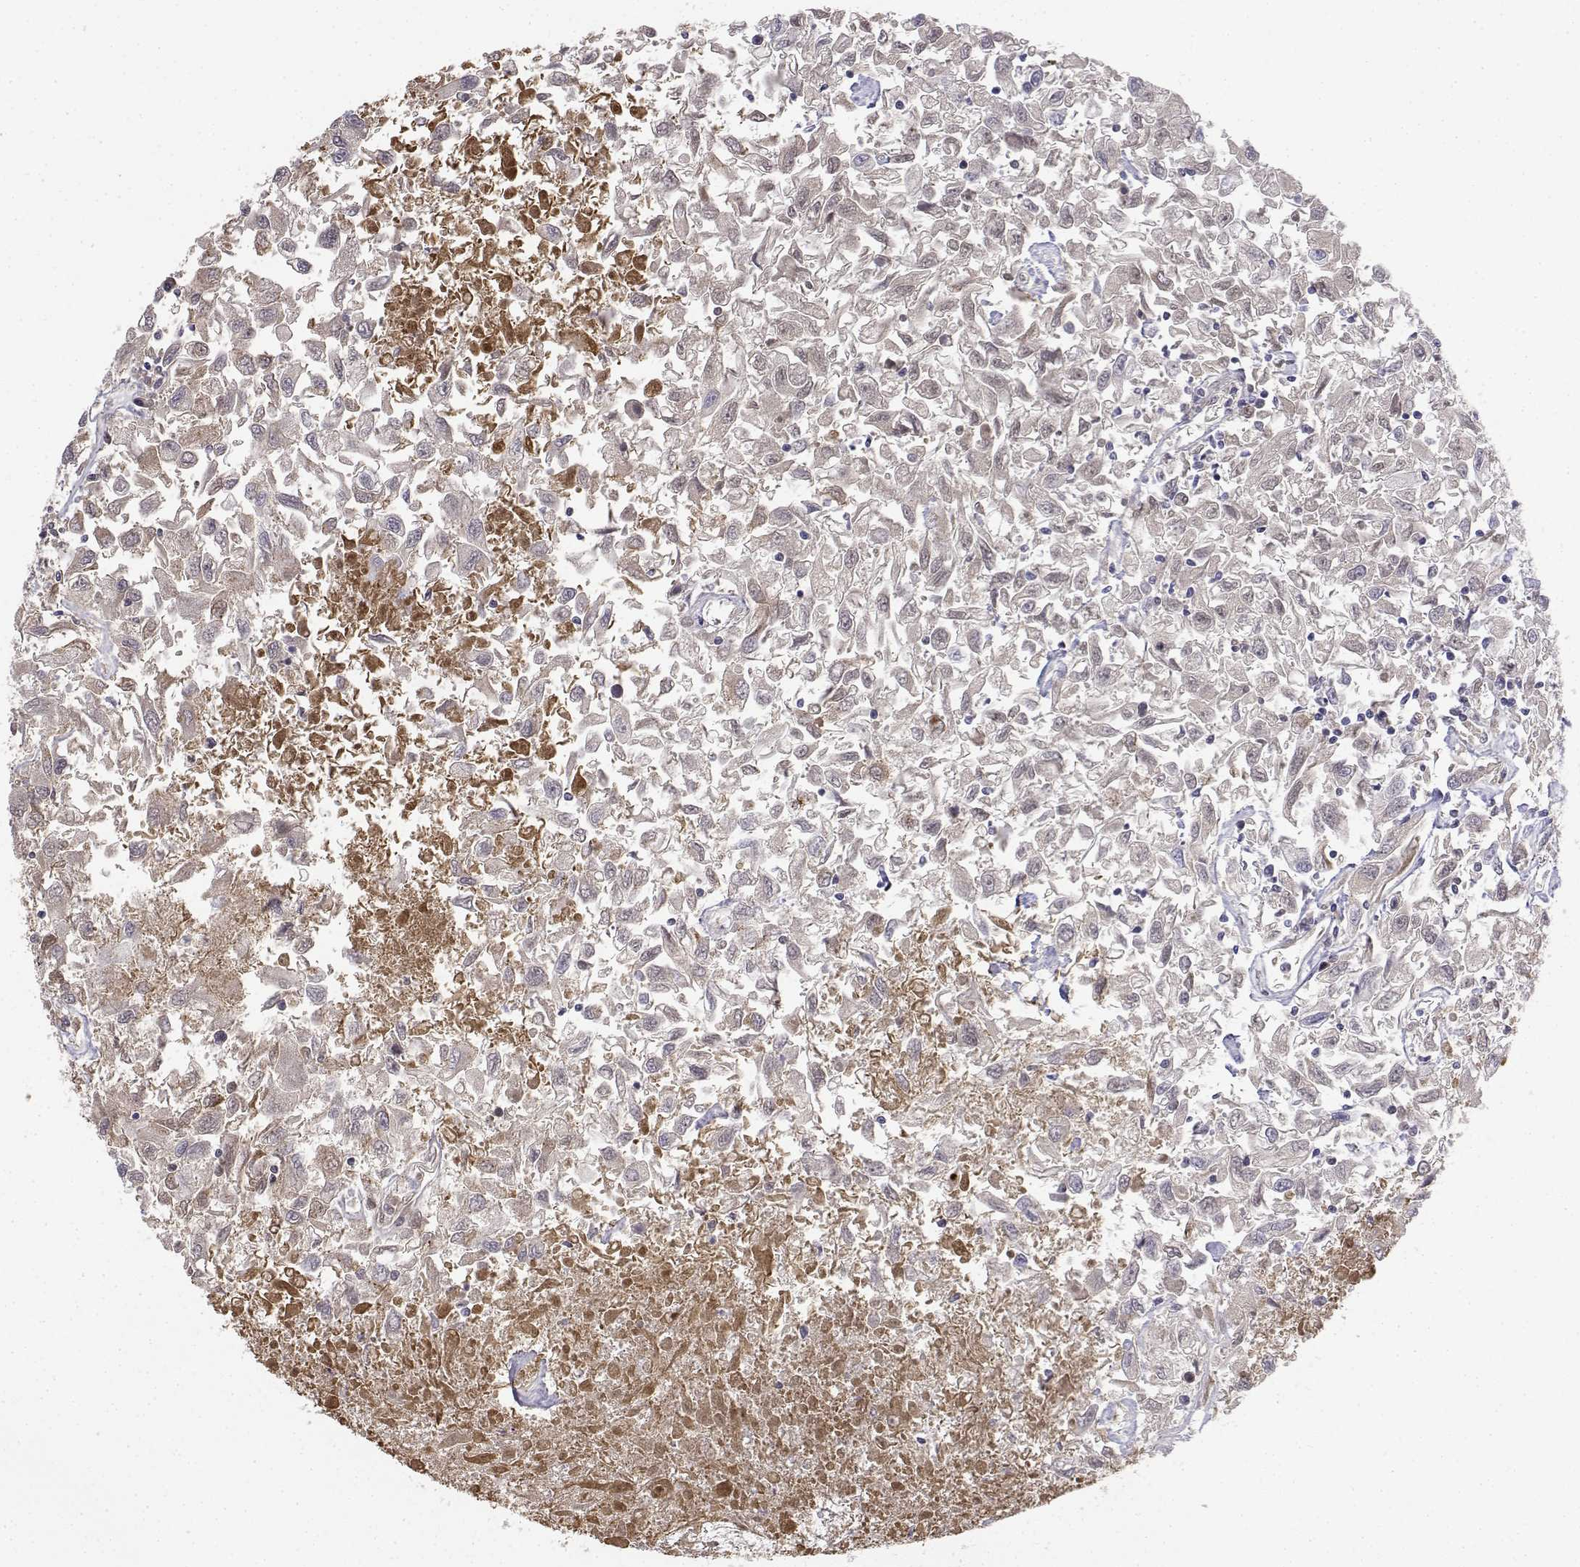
{"staining": {"intensity": "negative", "quantity": "none", "location": "none"}, "tissue": "renal cancer", "cell_type": "Tumor cells", "image_type": "cancer", "snomed": [{"axis": "morphology", "description": "Adenocarcinoma, NOS"}, {"axis": "topography", "description": "Kidney"}], "caption": "An image of renal cancer stained for a protein shows no brown staining in tumor cells.", "gene": "ITGA7", "patient": {"sex": "female", "age": 76}}